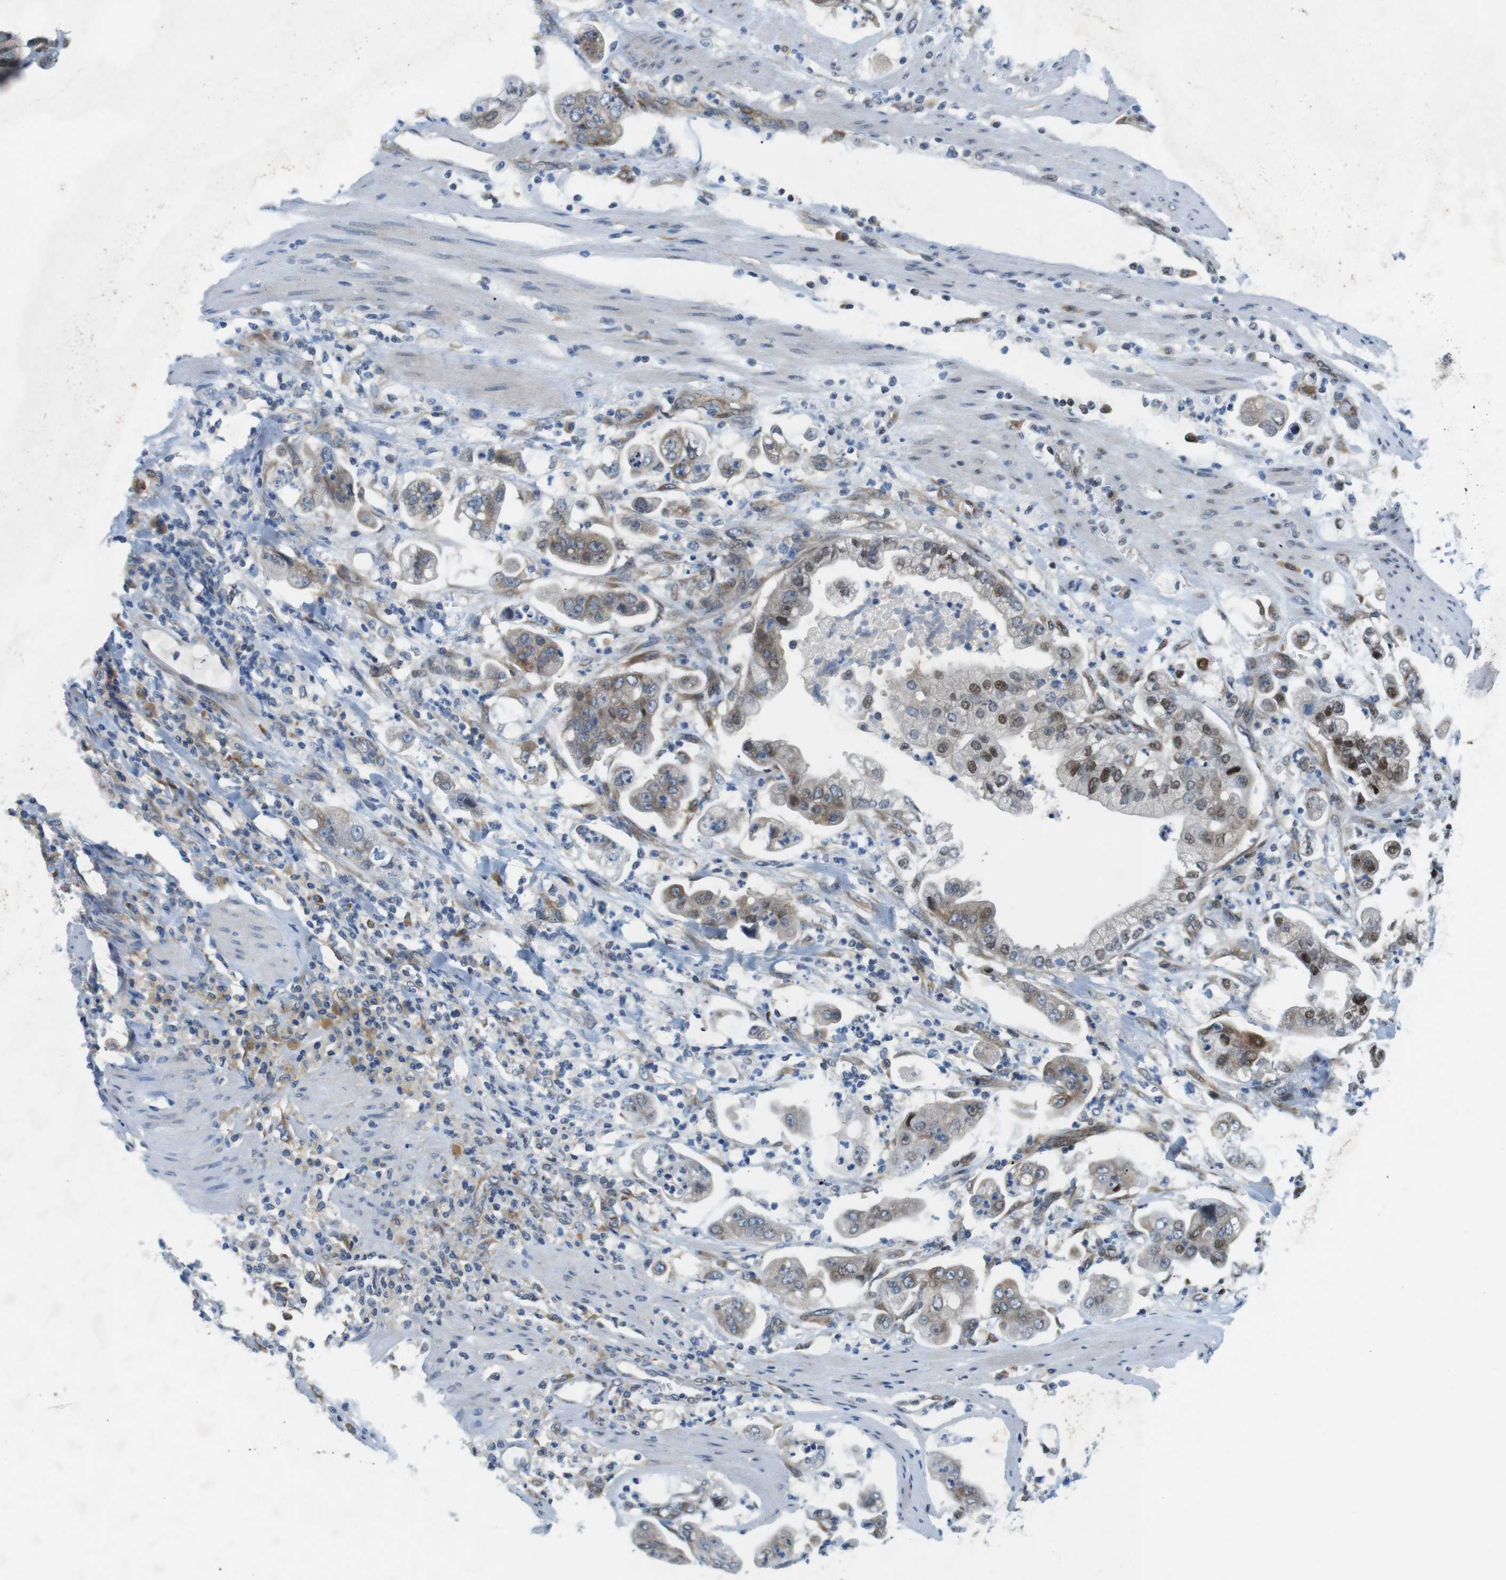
{"staining": {"intensity": "weak", "quantity": "25%-75%", "location": "nuclear"}, "tissue": "stomach cancer", "cell_type": "Tumor cells", "image_type": "cancer", "snomed": [{"axis": "morphology", "description": "Adenocarcinoma, NOS"}, {"axis": "topography", "description": "Stomach"}], "caption": "Immunohistochemical staining of adenocarcinoma (stomach) displays low levels of weak nuclear protein staining in approximately 25%-75% of tumor cells.", "gene": "DCLK1", "patient": {"sex": "male", "age": 62}}